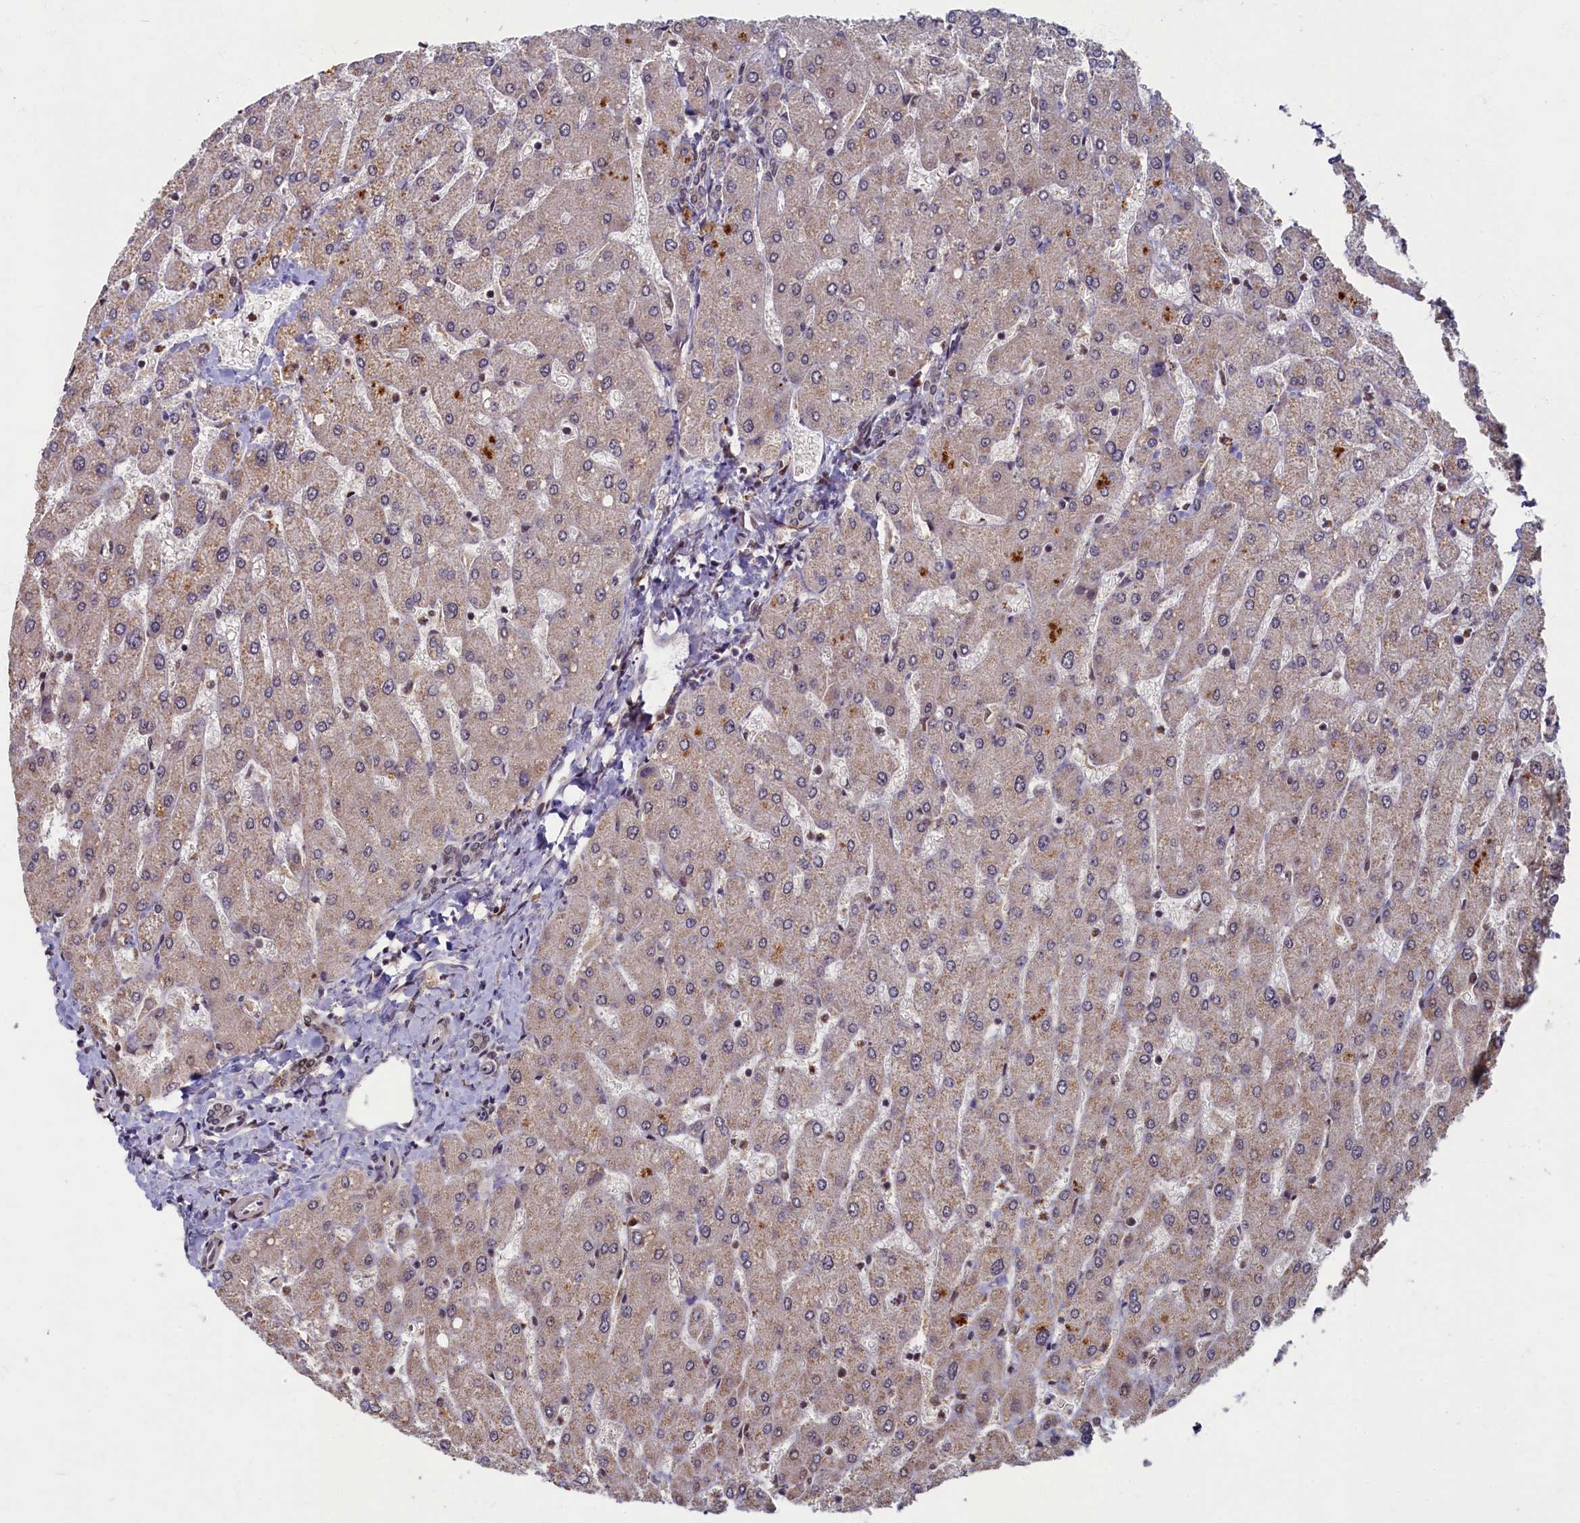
{"staining": {"intensity": "weak", "quantity": "25%-75%", "location": "cytoplasmic/membranous,nuclear"}, "tissue": "liver", "cell_type": "Cholangiocytes", "image_type": "normal", "snomed": [{"axis": "morphology", "description": "Normal tissue, NOS"}, {"axis": "topography", "description": "Liver"}], "caption": "Immunohistochemical staining of benign human liver displays 25%-75% levels of weak cytoplasmic/membranous,nuclear protein staining in approximately 25%-75% of cholangiocytes.", "gene": "BRCA1", "patient": {"sex": "male", "age": 55}}